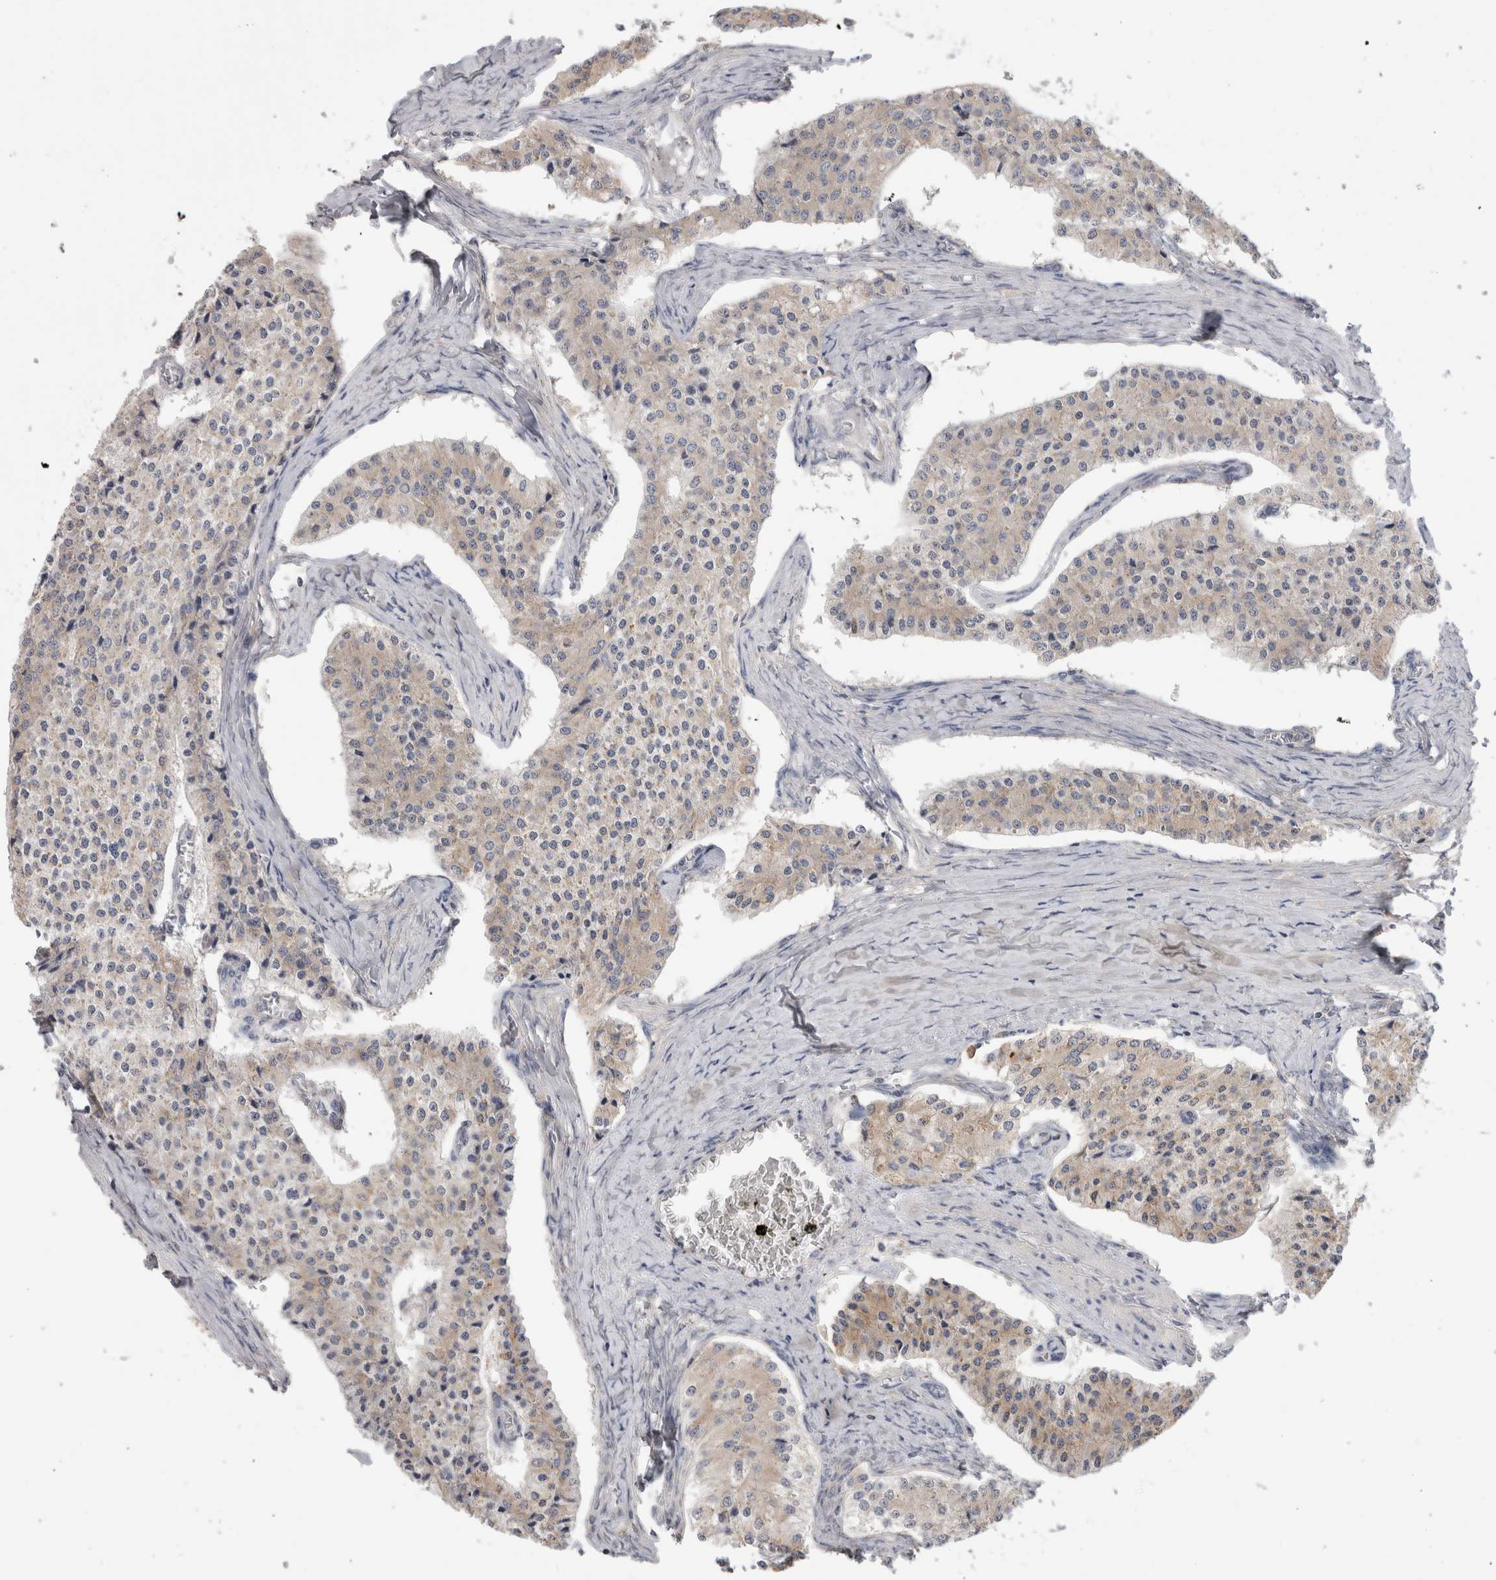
{"staining": {"intensity": "weak", "quantity": "<25%", "location": "cytoplasmic/membranous"}, "tissue": "carcinoid", "cell_type": "Tumor cells", "image_type": "cancer", "snomed": [{"axis": "morphology", "description": "Carcinoid, malignant, NOS"}, {"axis": "topography", "description": "Colon"}], "caption": "High magnification brightfield microscopy of carcinoid stained with DAB (3,3'-diaminobenzidine) (brown) and counterstained with hematoxylin (blue): tumor cells show no significant staining. The staining was performed using DAB to visualize the protein expression in brown, while the nuclei were stained in blue with hematoxylin (Magnification: 20x).", "gene": "SMAP2", "patient": {"sex": "female", "age": 52}}